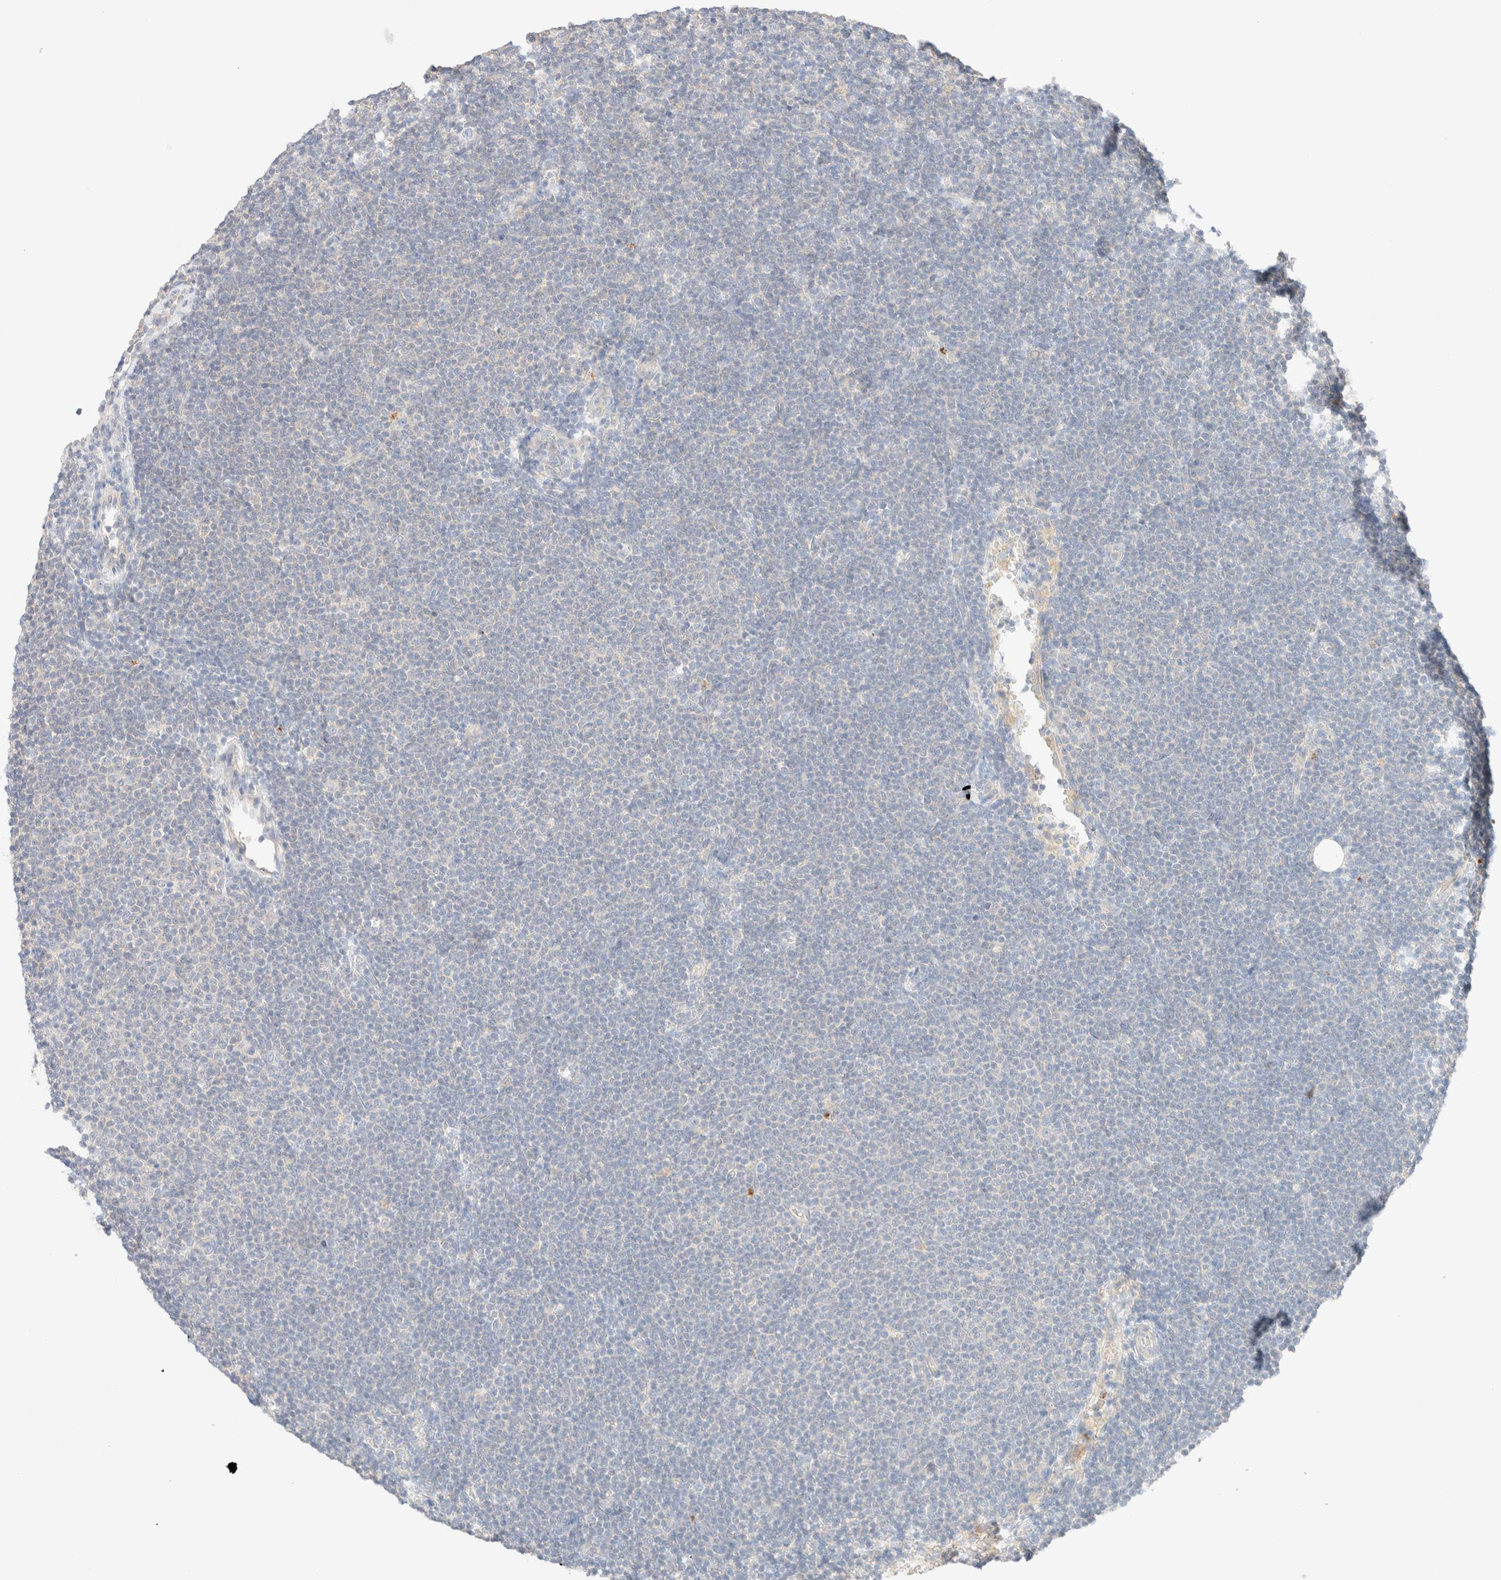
{"staining": {"intensity": "negative", "quantity": "none", "location": "none"}, "tissue": "lymphoma", "cell_type": "Tumor cells", "image_type": "cancer", "snomed": [{"axis": "morphology", "description": "Malignant lymphoma, non-Hodgkin's type, Low grade"}, {"axis": "topography", "description": "Lymph node"}], "caption": "Immunohistochemistry image of neoplastic tissue: human low-grade malignant lymphoma, non-Hodgkin's type stained with DAB (3,3'-diaminobenzidine) displays no significant protein positivity in tumor cells.", "gene": "SARM1", "patient": {"sex": "female", "age": 53}}